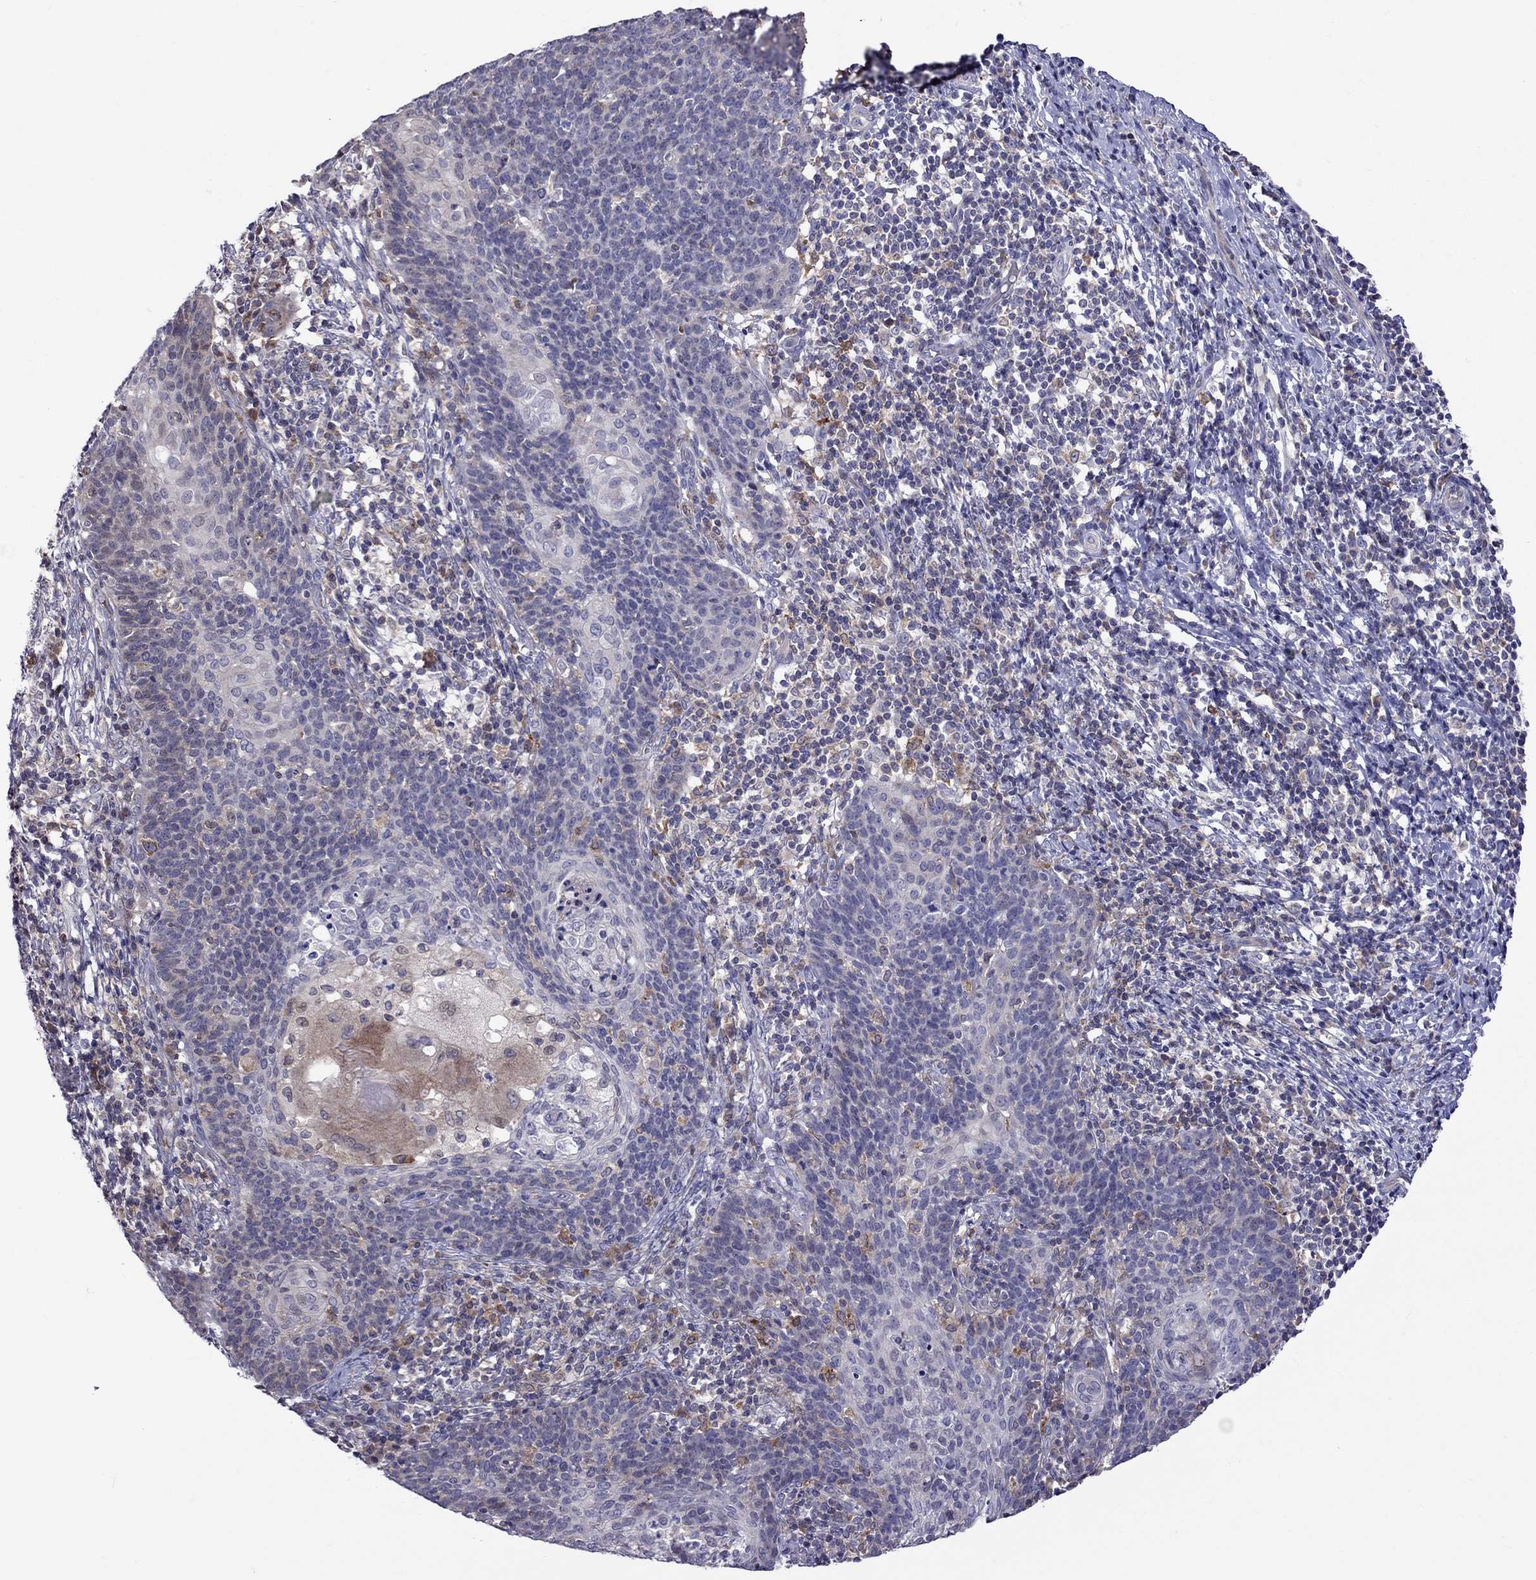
{"staining": {"intensity": "negative", "quantity": "none", "location": "none"}, "tissue": "cervical cancer", "cell_type": "Tumor cells", "image_type": "cancer", "snomed": [{"axis": "morphology", "description": "Squamous cell carcinoma, NOS"}, {"axis": "topography", "description": "Cervix"}], "caption": "DAB (3,3'-diaminobenzidine) immunohistochemical staining of squamous cell carcinoma (cervical) exhibits no significant staining in tumor cells. (Stains: DAB IHC with hematoxylin counter stain, Microscopy: brightfield microscopy at high magnification).", "gene": "ADAM28", "patient": {"sex": "female", "age": 39}}